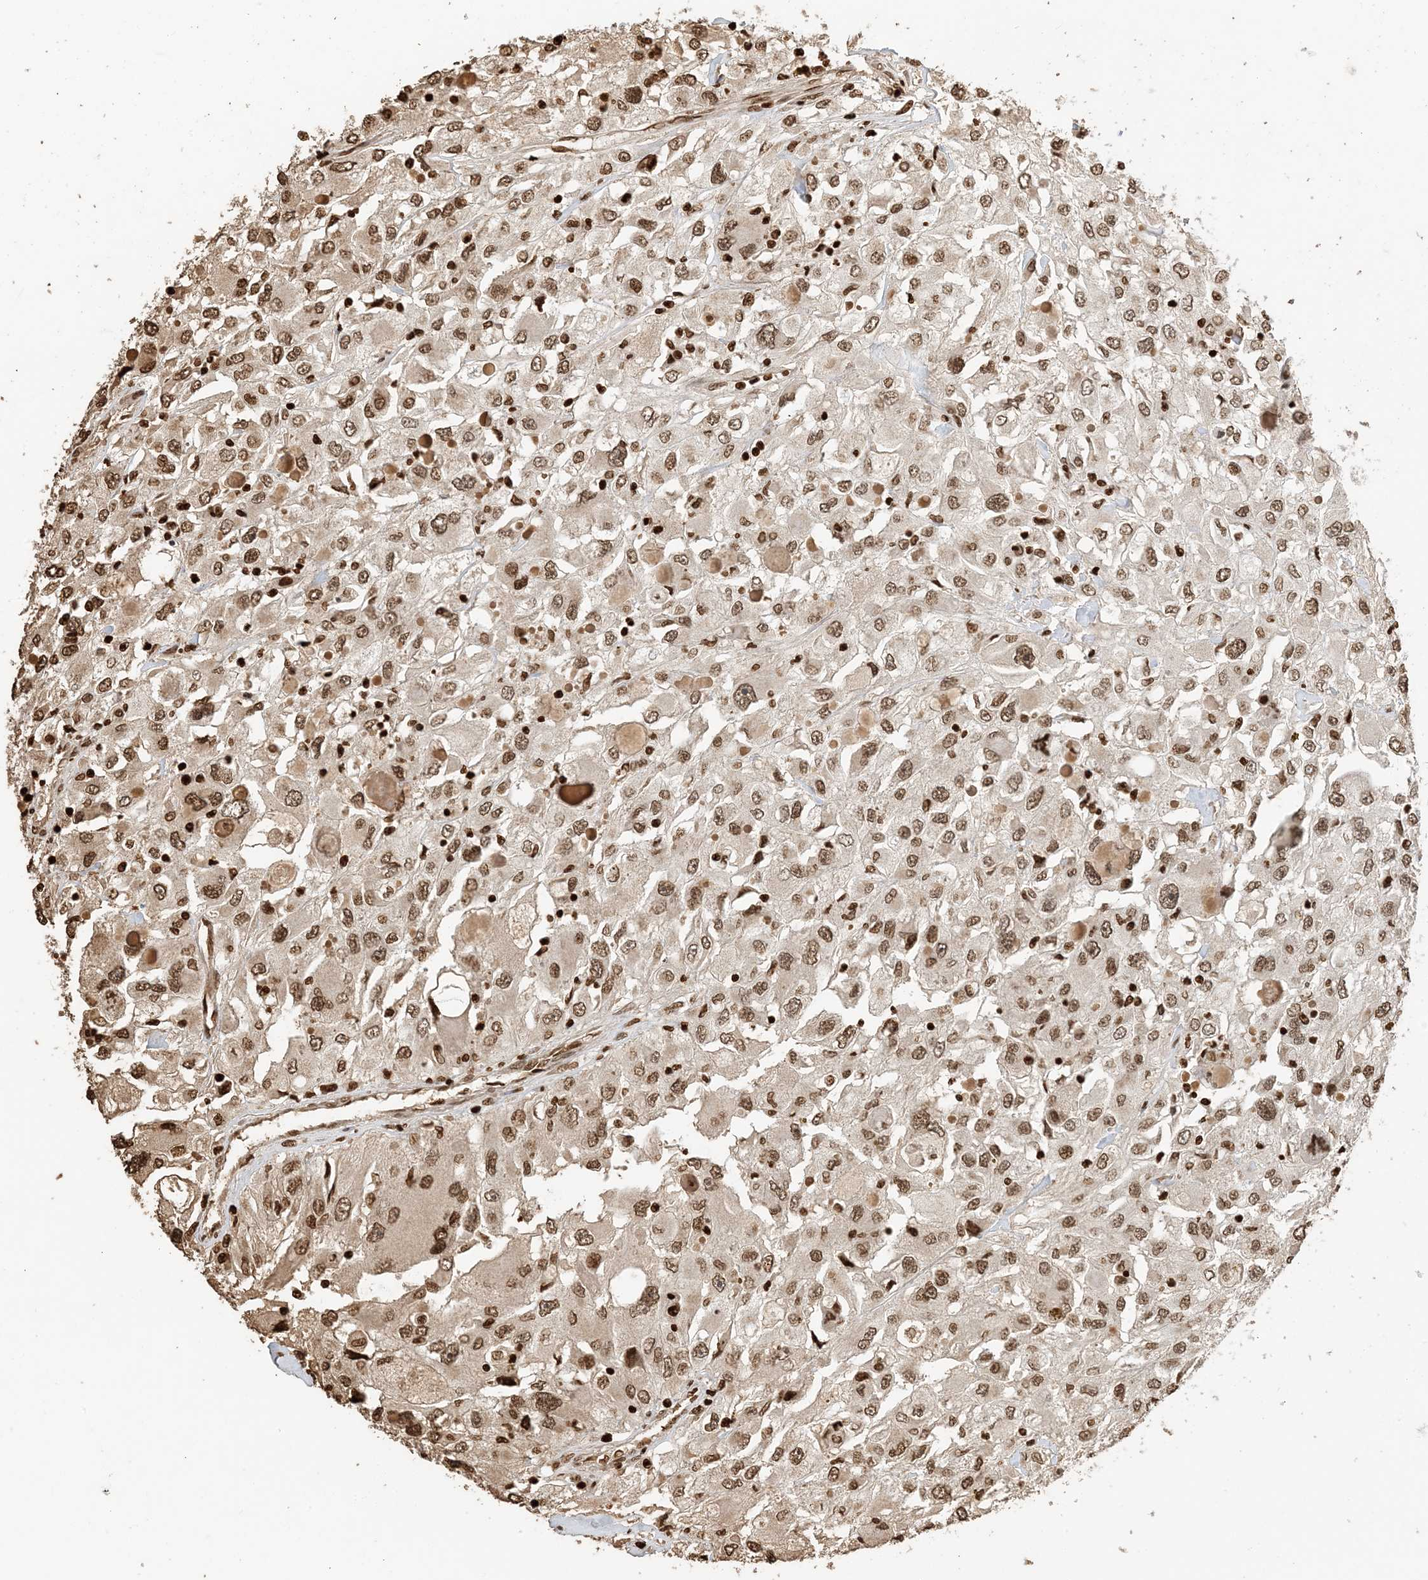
{"staining": {"intensity": "moderate", "quantity": ">75%", "location": "cytoplasmic/membranous,nuclear"}, "tissue": "renal cancer", "cell_type": "Tumor cells", "image_type": "cancer", "snomed": [{"axis": "morphology", "description": "Adenocarcinoma, NOS"}, {"axis": "topography", "description": "Kidney"}], "caption": "A brown stain labels moderate cytoplasmic/membranous and nuclear expression of a protein in human renal adenocarcinoma tumor cells. Nuclei are stained in blue.", "gene": "H3-3B", "patient": {"sex": "female", "age": 52}}